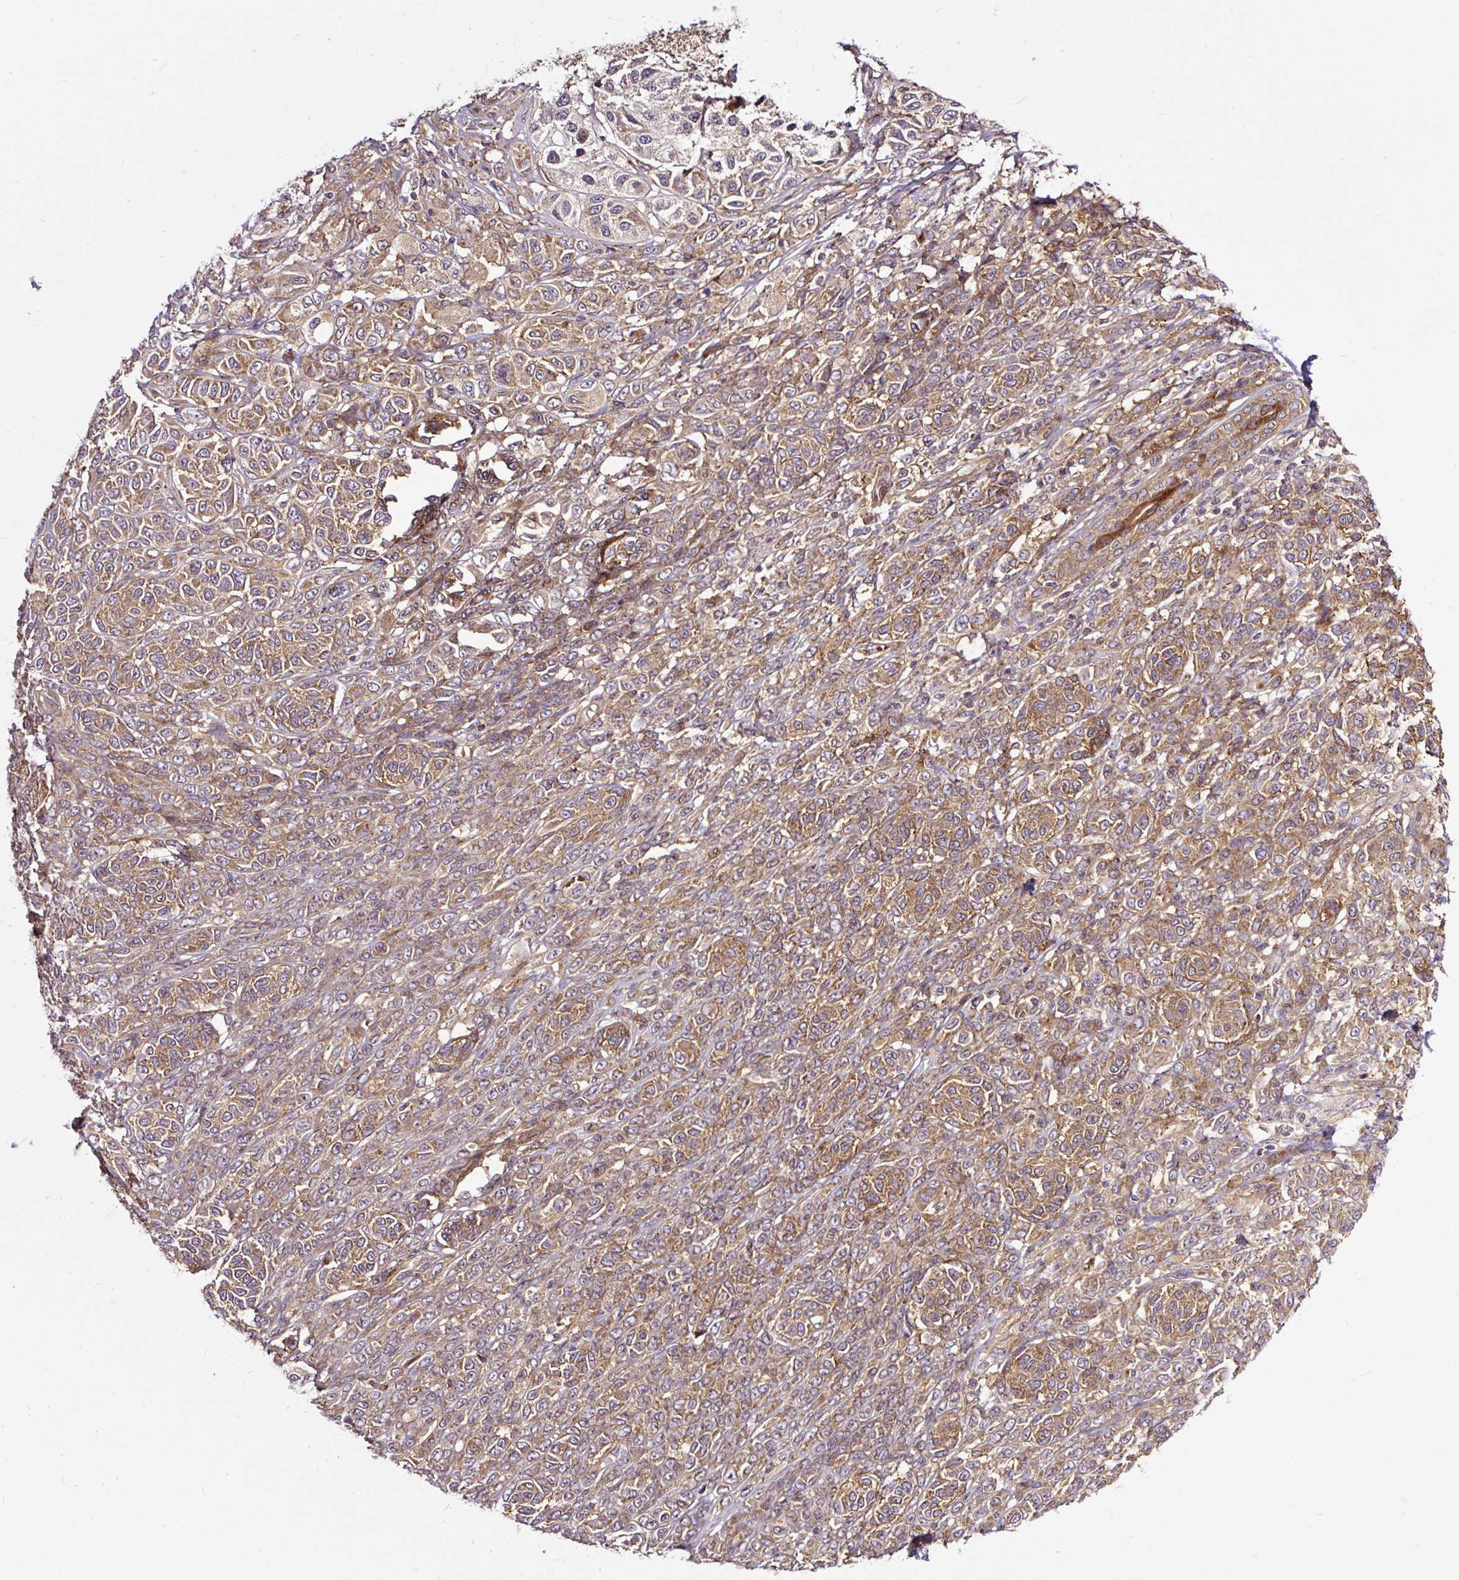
{"staining": {"intensity": "moderate", "quantity": ">75%", "location": "cytoplasmic/membranous"}, "tissue": "melanoma", "cell_type": "Tumor cells", "image_type": "cancer", "snomed": [{"axis": "morphology", "description": "Malignant melanoma, NOS"}, {"axis": "topography", "description": "Skin"}], "caption": "Immunohistochemistry of malignant melanoma reveals medium levels of moderate cytoplasmic/membranous staining in about >75% of tumor cells. The staining was performed using DAB to visualize the protein expression in brown, while the nuclei were stained in blue with hematoxylin (Magnification: 20x).", "gene": "TRIM17", "patient": {"sex": "male", "age": 42}}